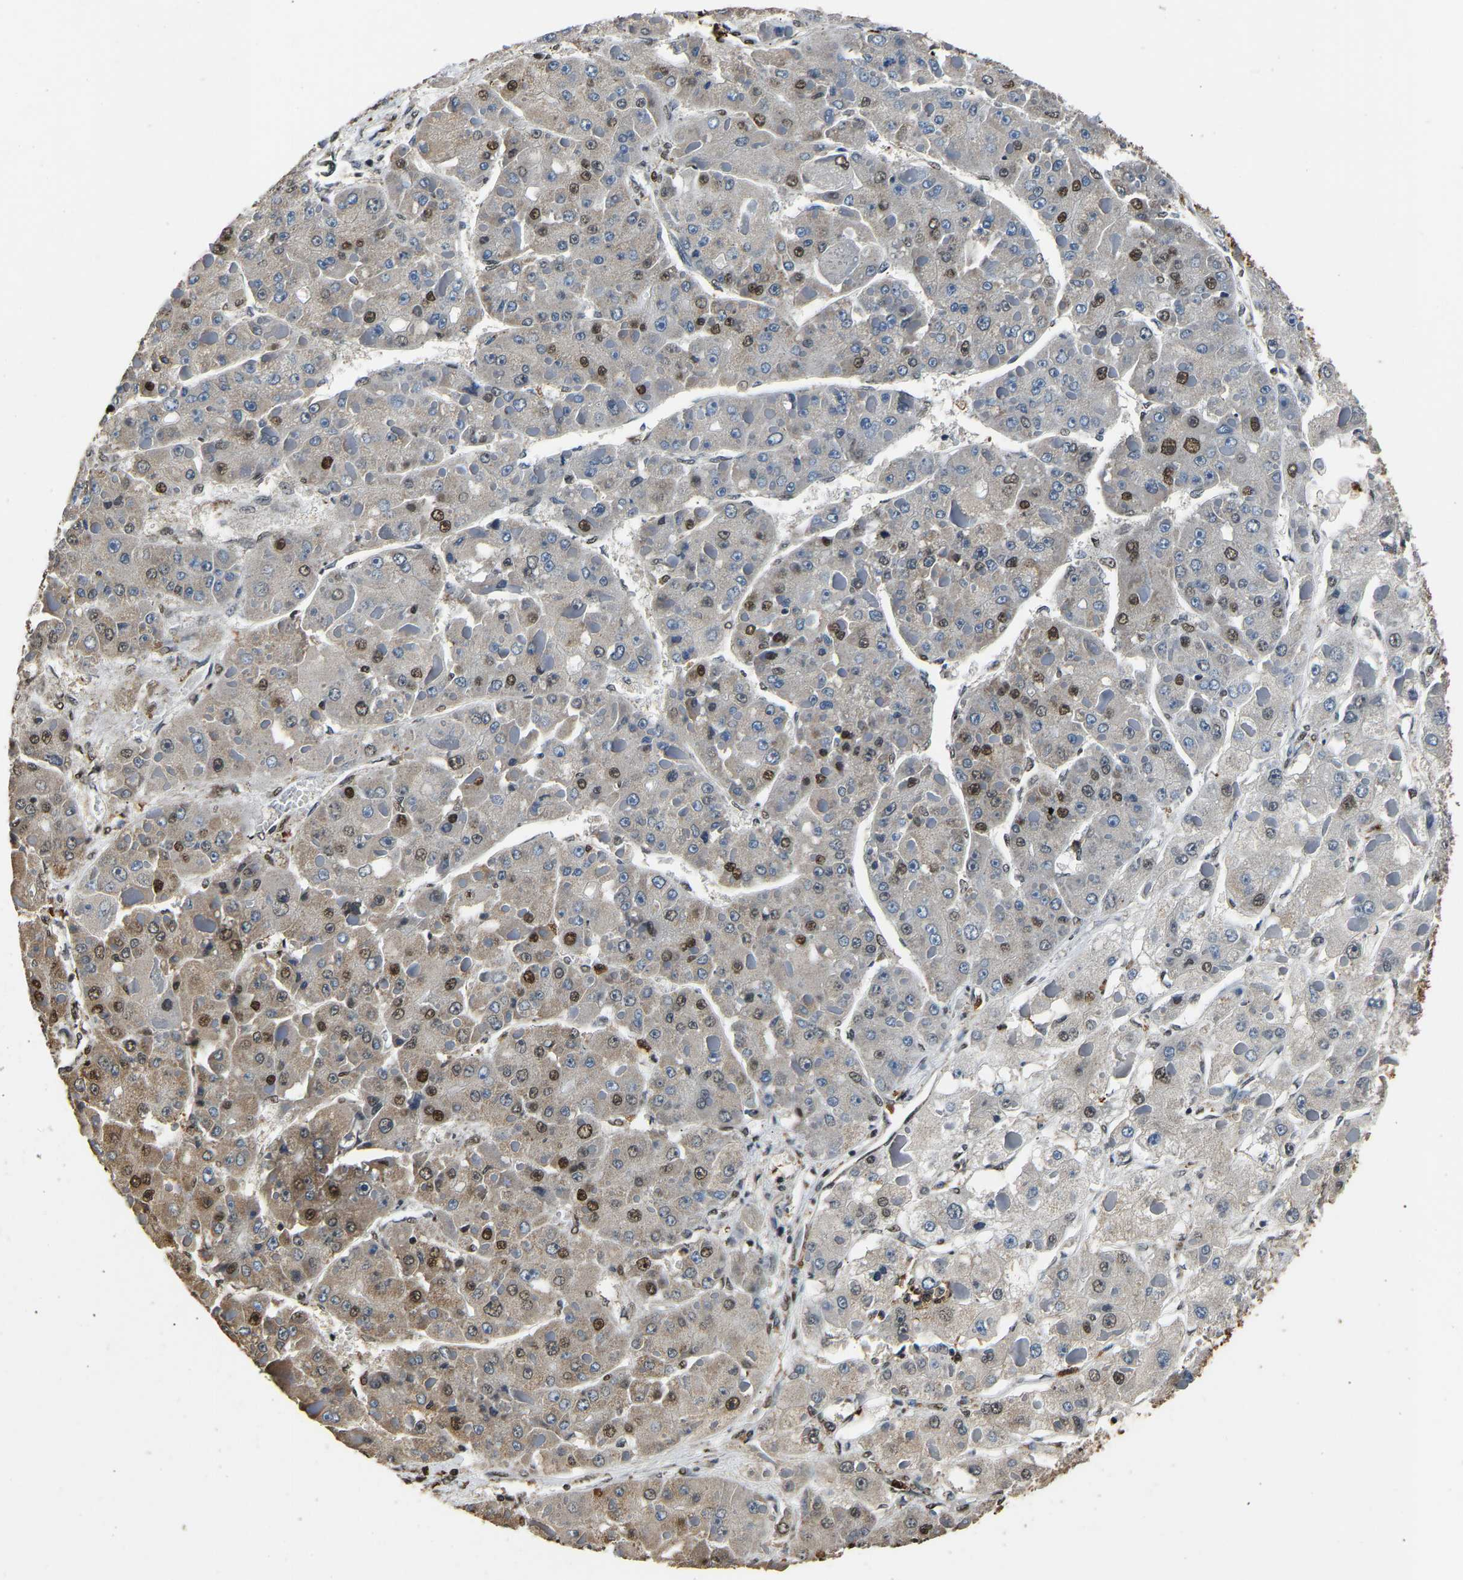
{"staining": {"intensity": "moderate", "quantity": ">75%", "location": "cytoplasmic/membranous,nuclear"}, "tissue": "liver cancer", "cell_type": "Tumor cells", "image_type": "cancer", "snomed": [{"axis": "morphology", "description": "Carcinoma, Hepatocellular, NOS"}, {"axis": "topography", "description": "Liver"}], "caption": "There is medium levels of moderate cytoplasmic/membranous and nuclear expression in tumor cells of liver hepatocellular carcinoma, as demonstrated by immunohistochemical staining (brown color).", "gene": "SAFB", "patient": {"sex": "female", "age": 73}}